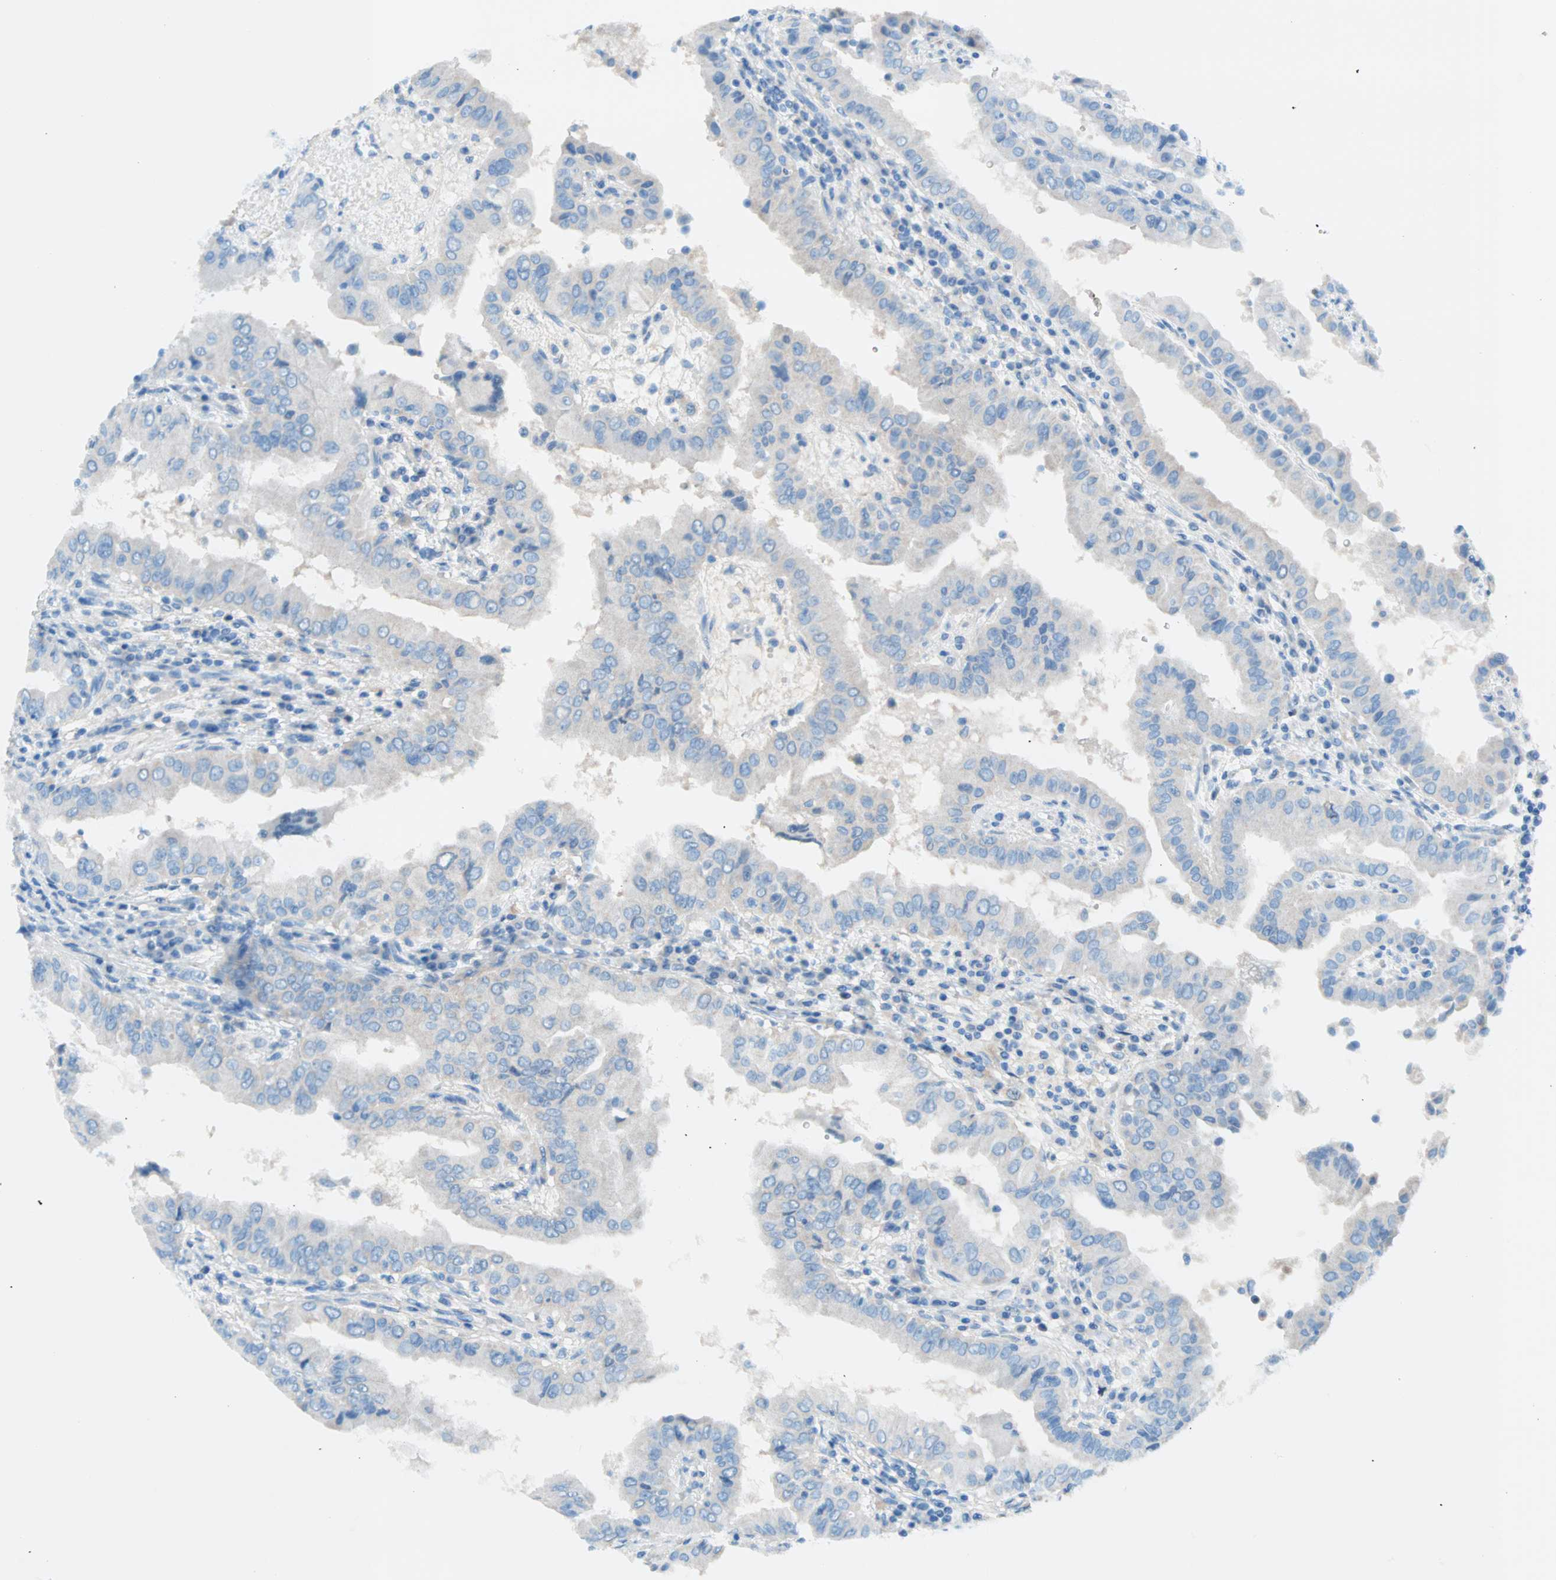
{"staining": {"intensity": "negative", "quantity": "none", "location": "none"}, "tissue": "thyroid cancer", "cell_type": "Tumor cells", "image_type": "cancer", "snomed": [{"axis": "morphology", "description": "Papillary adenocarcinoma, NOS"}, {"axis": "topography", "description": "Thyroid gland"}], "caption": "IHC image of thyroid cancer (papillary adenocarcinoma) stained for a protein (brown), which exhibits no expression in tumor cells.", "gene": "TMEM163", "patient": {"sex": "male", "age": 33}}